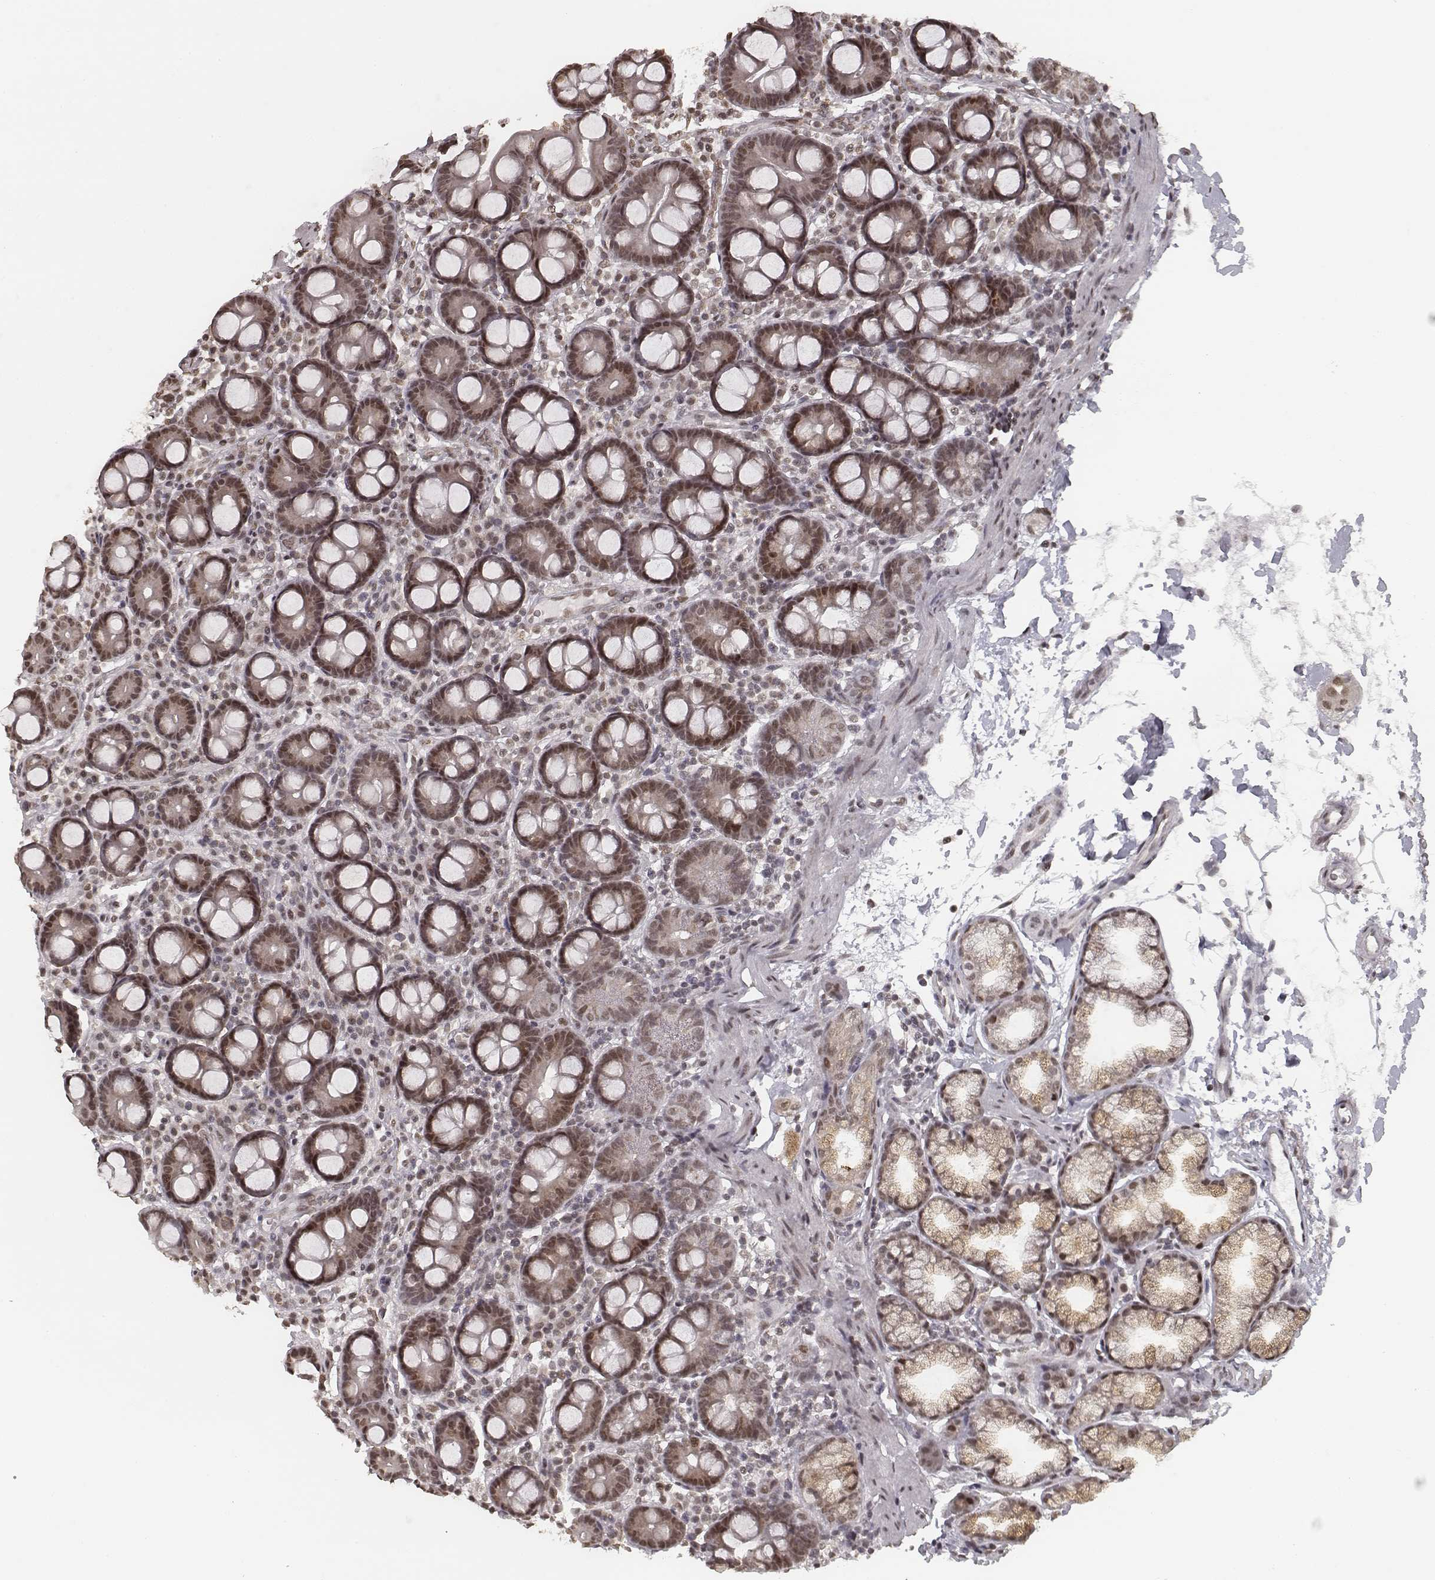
{"staining": {"intensity": "weak", "quantity": ">75%", "location": "nuclear"}, "tissue": "duodenum", "cell_type": "Glandular cells", "image_type": "normal", "snomed": [{"axis": "morphology", "description": "Normal tissue, NOS"}, {"axis": "topography", "description": "Pancreas"}, {"axis": "topography", "description": "Duodenum"}], "caption": "Human duodenum stained with a brown dye reveals weak nuclear positive expression in about >75% of glandular cells.", "gene": "HMGA2", "patient": {"sex": "male", "age": 59}}